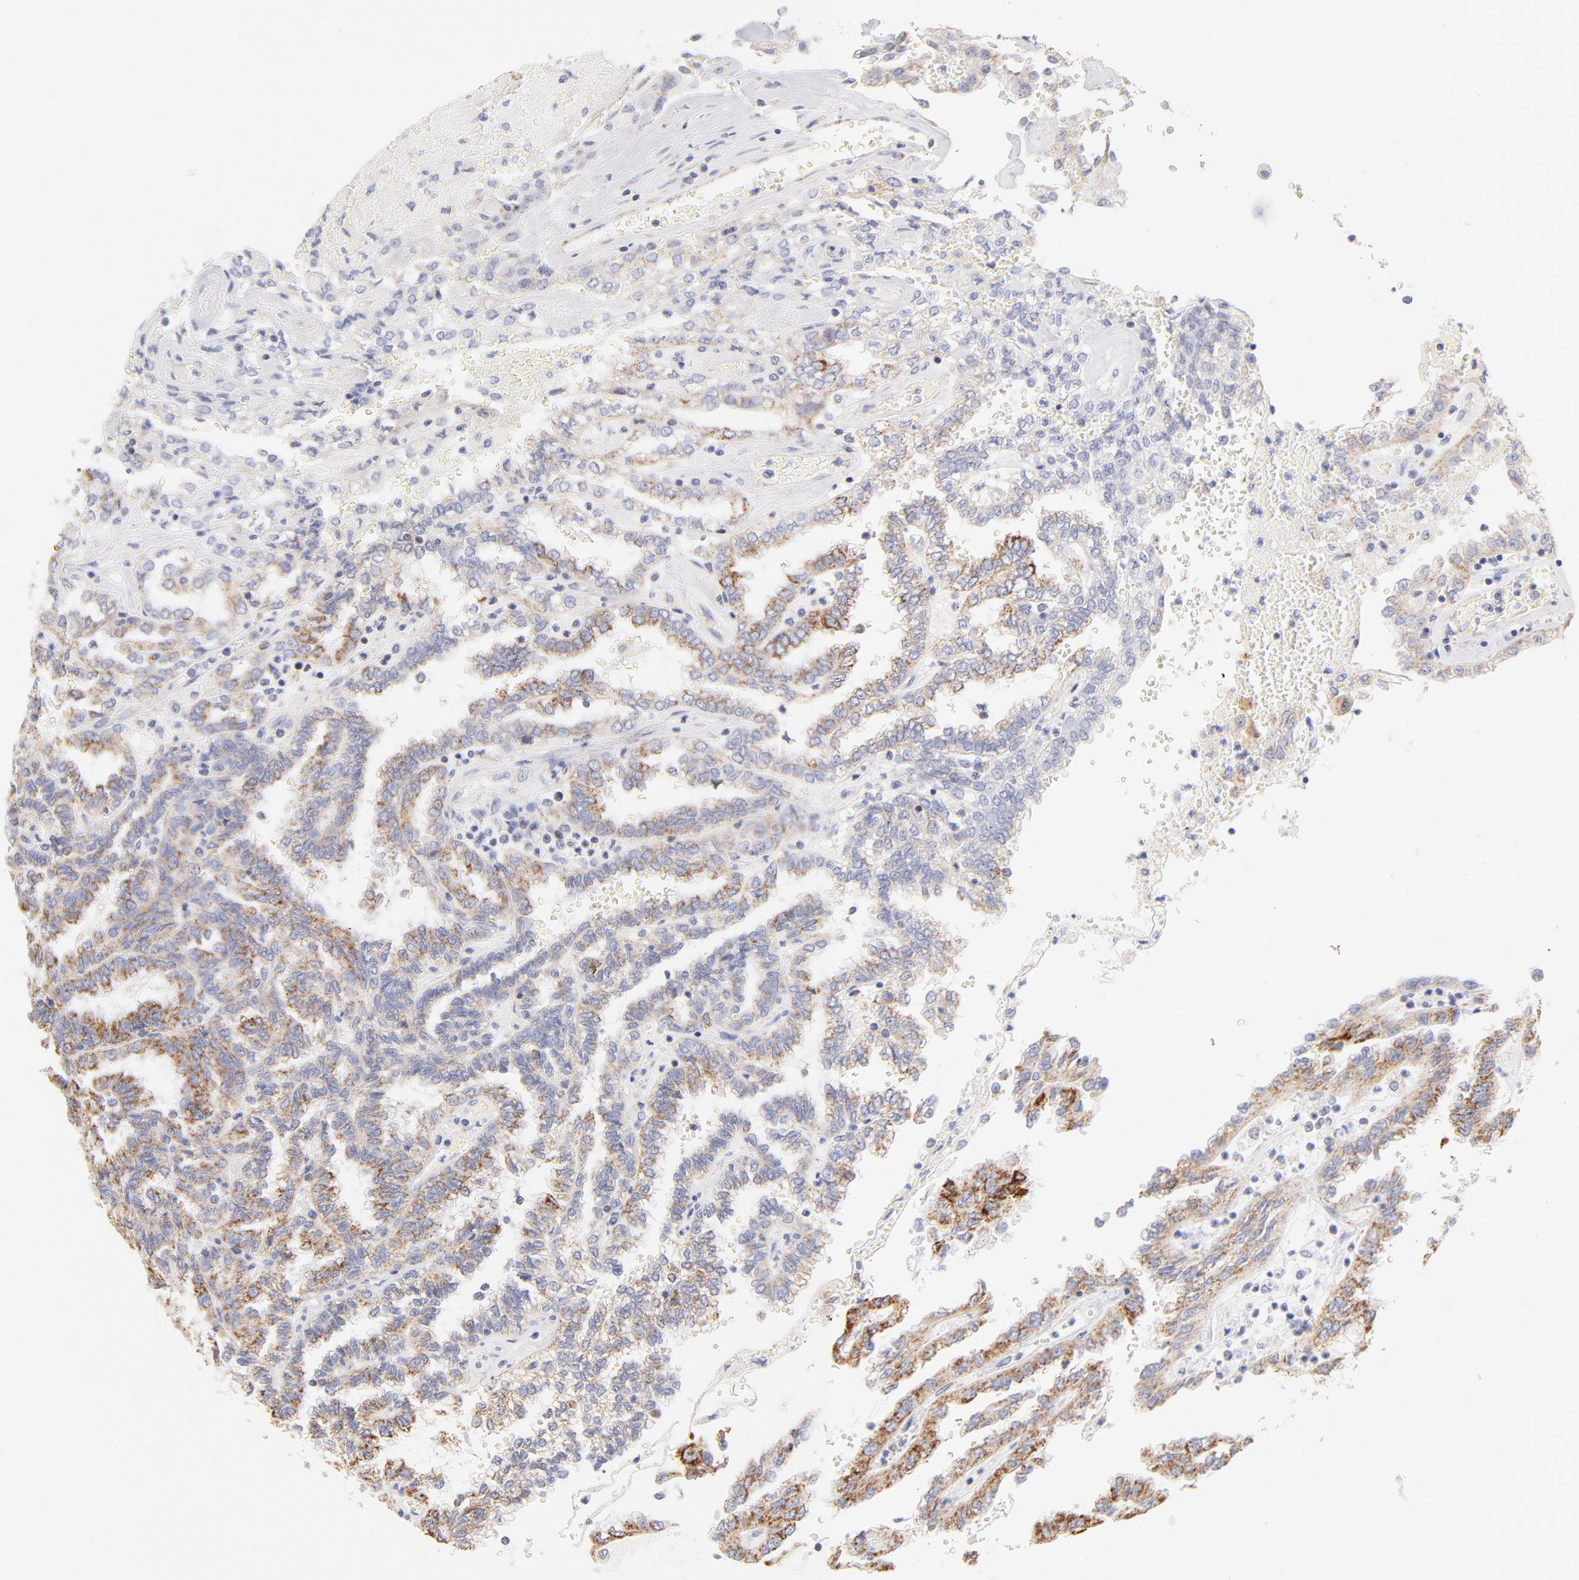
{"staining": {"intensity": "moderate", "quantity": ">75%", "location": "cytoplasmic/membranous"}, "tissue": "renal cancer", "cell_type": "Tumor cells", "image_type": "cancer", "snomed": [{"axis": "morphology", "description": "Inflammation, NOS"}, {"axis": "morphology", "description": "Adenocarcinoma, NOS"}, {"axis": "topography", "description": "Kidney"}], "caption": "Adenocarcinoma (renal) stained with DAB (3,3'-diaminobenzidine) IHC exhibits medium levels of moderate cytoplasmic/membranous expression in approximately >75% of tumor cells.", "gene": "AIFM1", "patient": {"sex": "male", "age": 68}}